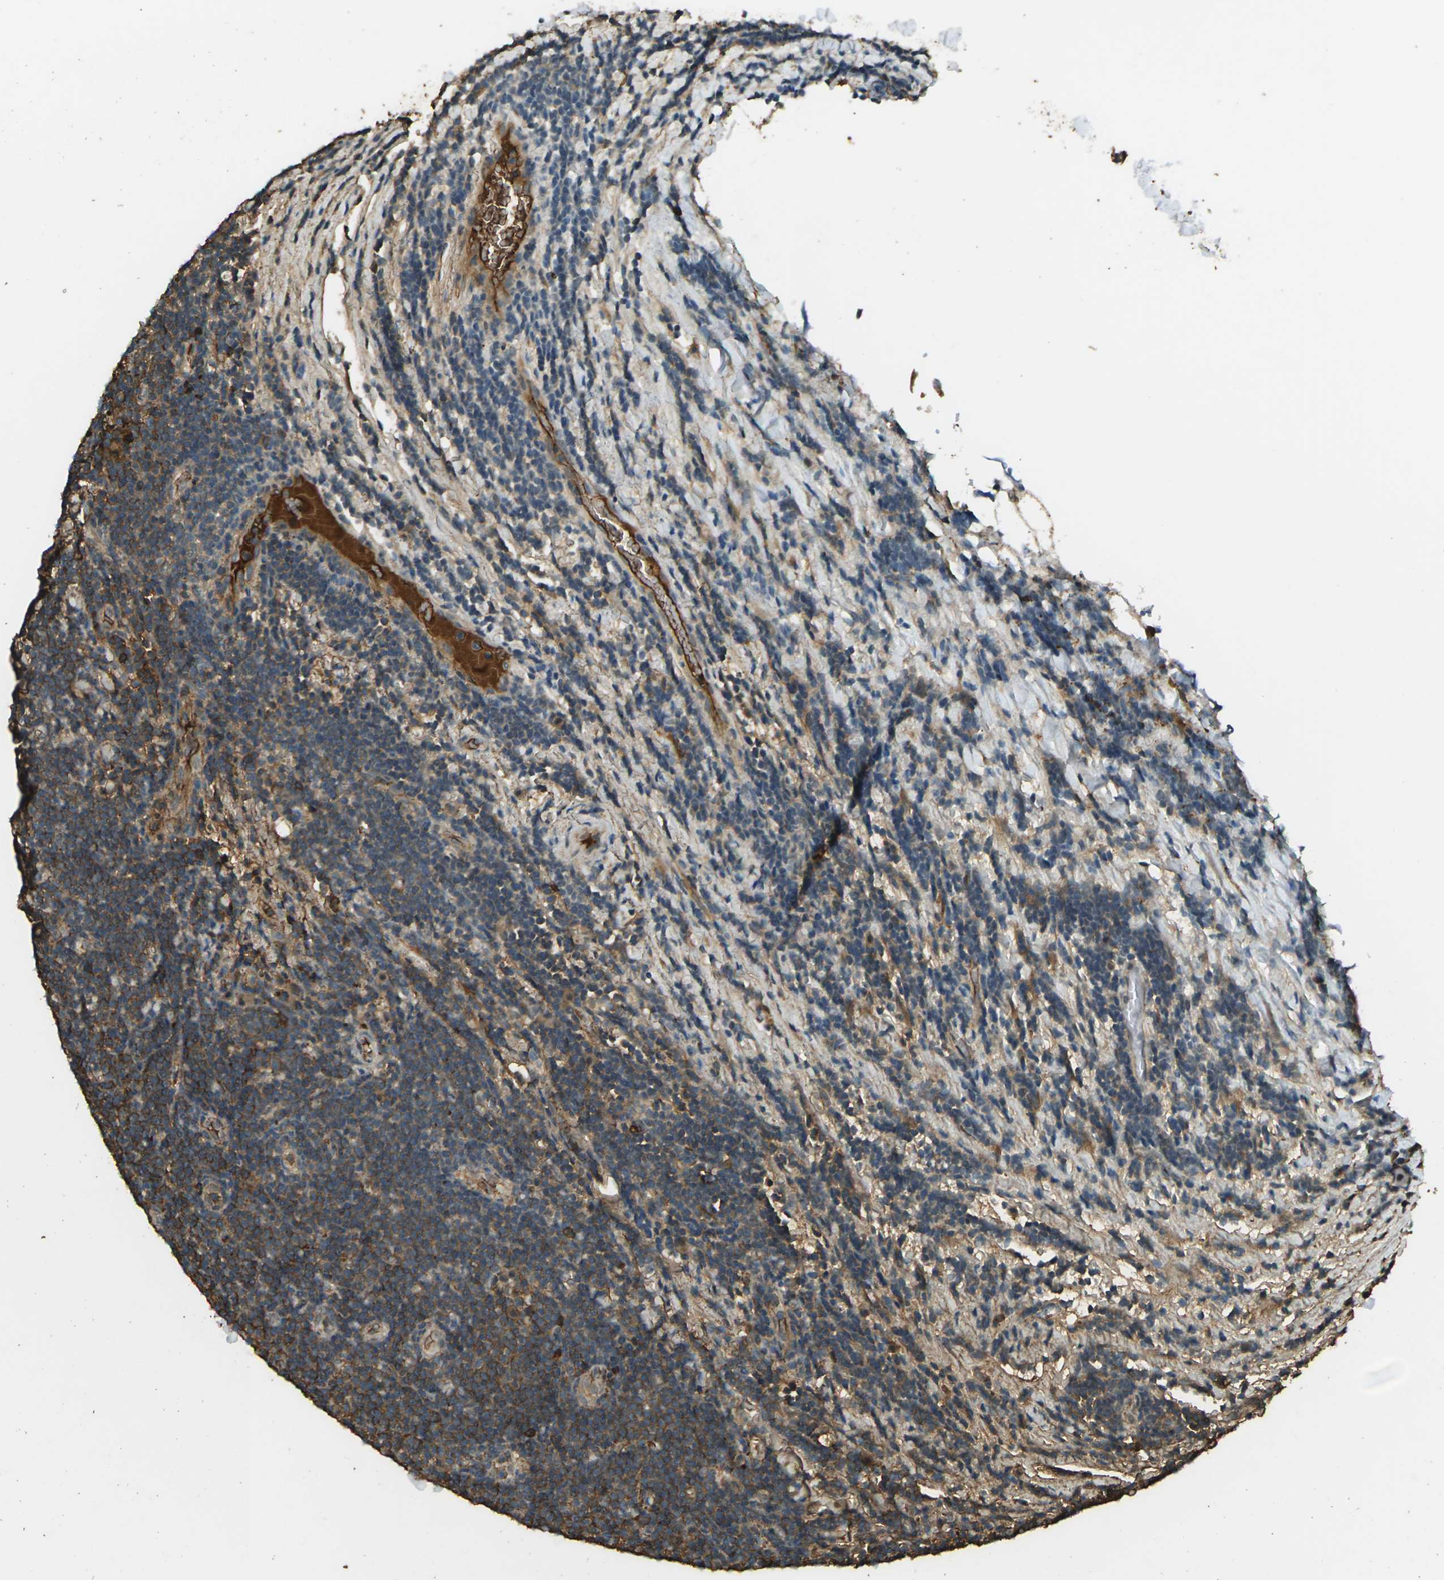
{"staining": {"intensity": "moderate", "quantity": ">75%", "location": "cytoplasmic/membranous"}, "tissue": "lymphoma", "cell_type": "Tumor cells", "image_type": "cancer", "snomed": [{"axis": "morphology", "description": "Malignant lymphoma, non-Hodgkin's type, Low grade"}, {"axis": "topography", "description": "Lymph node"}], "caption": "Approximately >75% of tumor cells in human lymphoma reveal moderate cytoplasmic/membranous protein positivity as visualized by brown immunohistochemical staining.", "gene": "CYP1B1", "patient": {"sex": "male", "age": 83}}